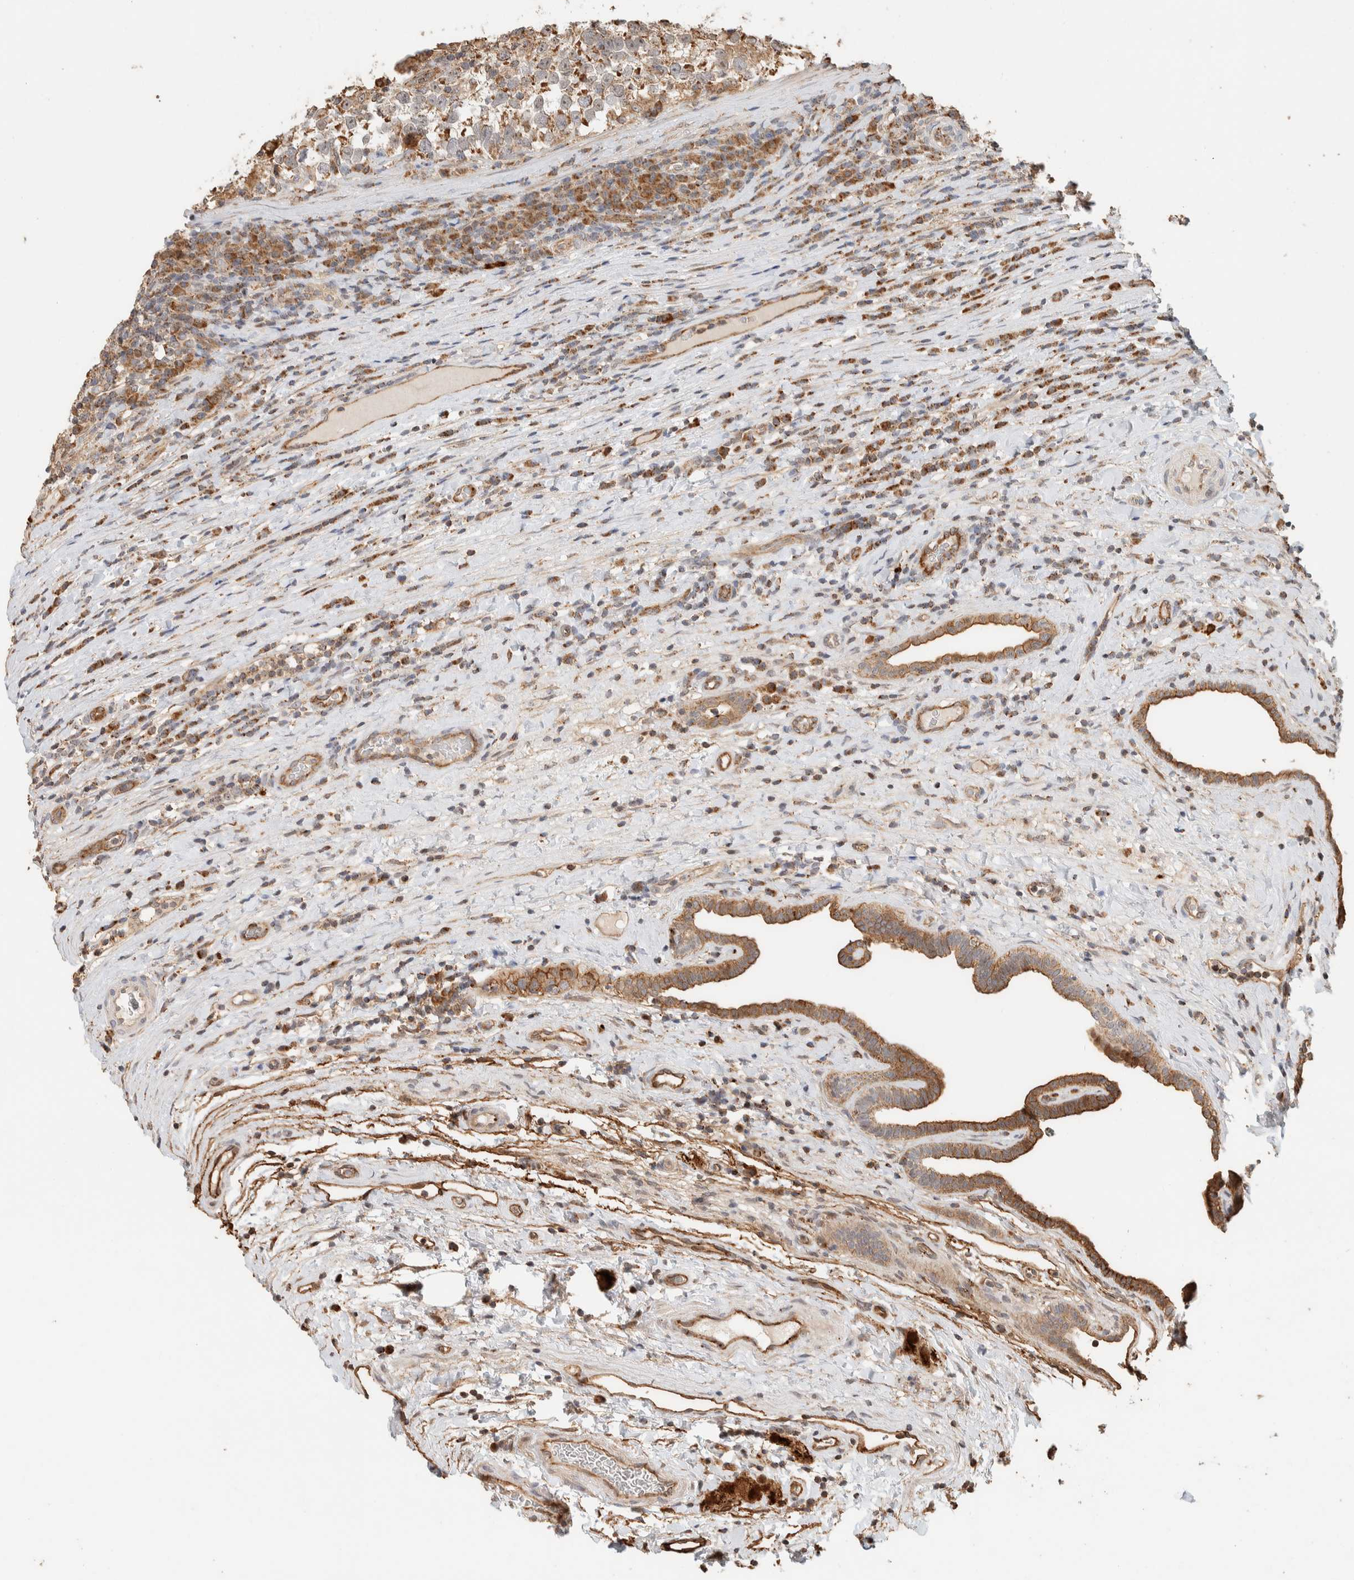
{"staining": {"intensity": "moderate", "quantity": ">75%", "location": "cytoplasmic/membranous"}, "tissue": "testis cancer", "cell_type": "Tumor cells", "image_type": "cancer", "snomed": [{"axis": "morphology", "description": "Normal tissue, NOS"}, {"axis": "morphology", "description": "Seminoma, NOS"}, {"axis": "topography", "description": "Testis"}], "caption": "Immunohistochemistry (IHC) (DAB (3,3'-diaminobenzidine)) staining of testis seminoma reveals moderate cytoplasmic/membranous protein expression in approximately >75% of tumor cells.", "gene": "KIF9", "patient": {"sex": "male", "age": 43}}